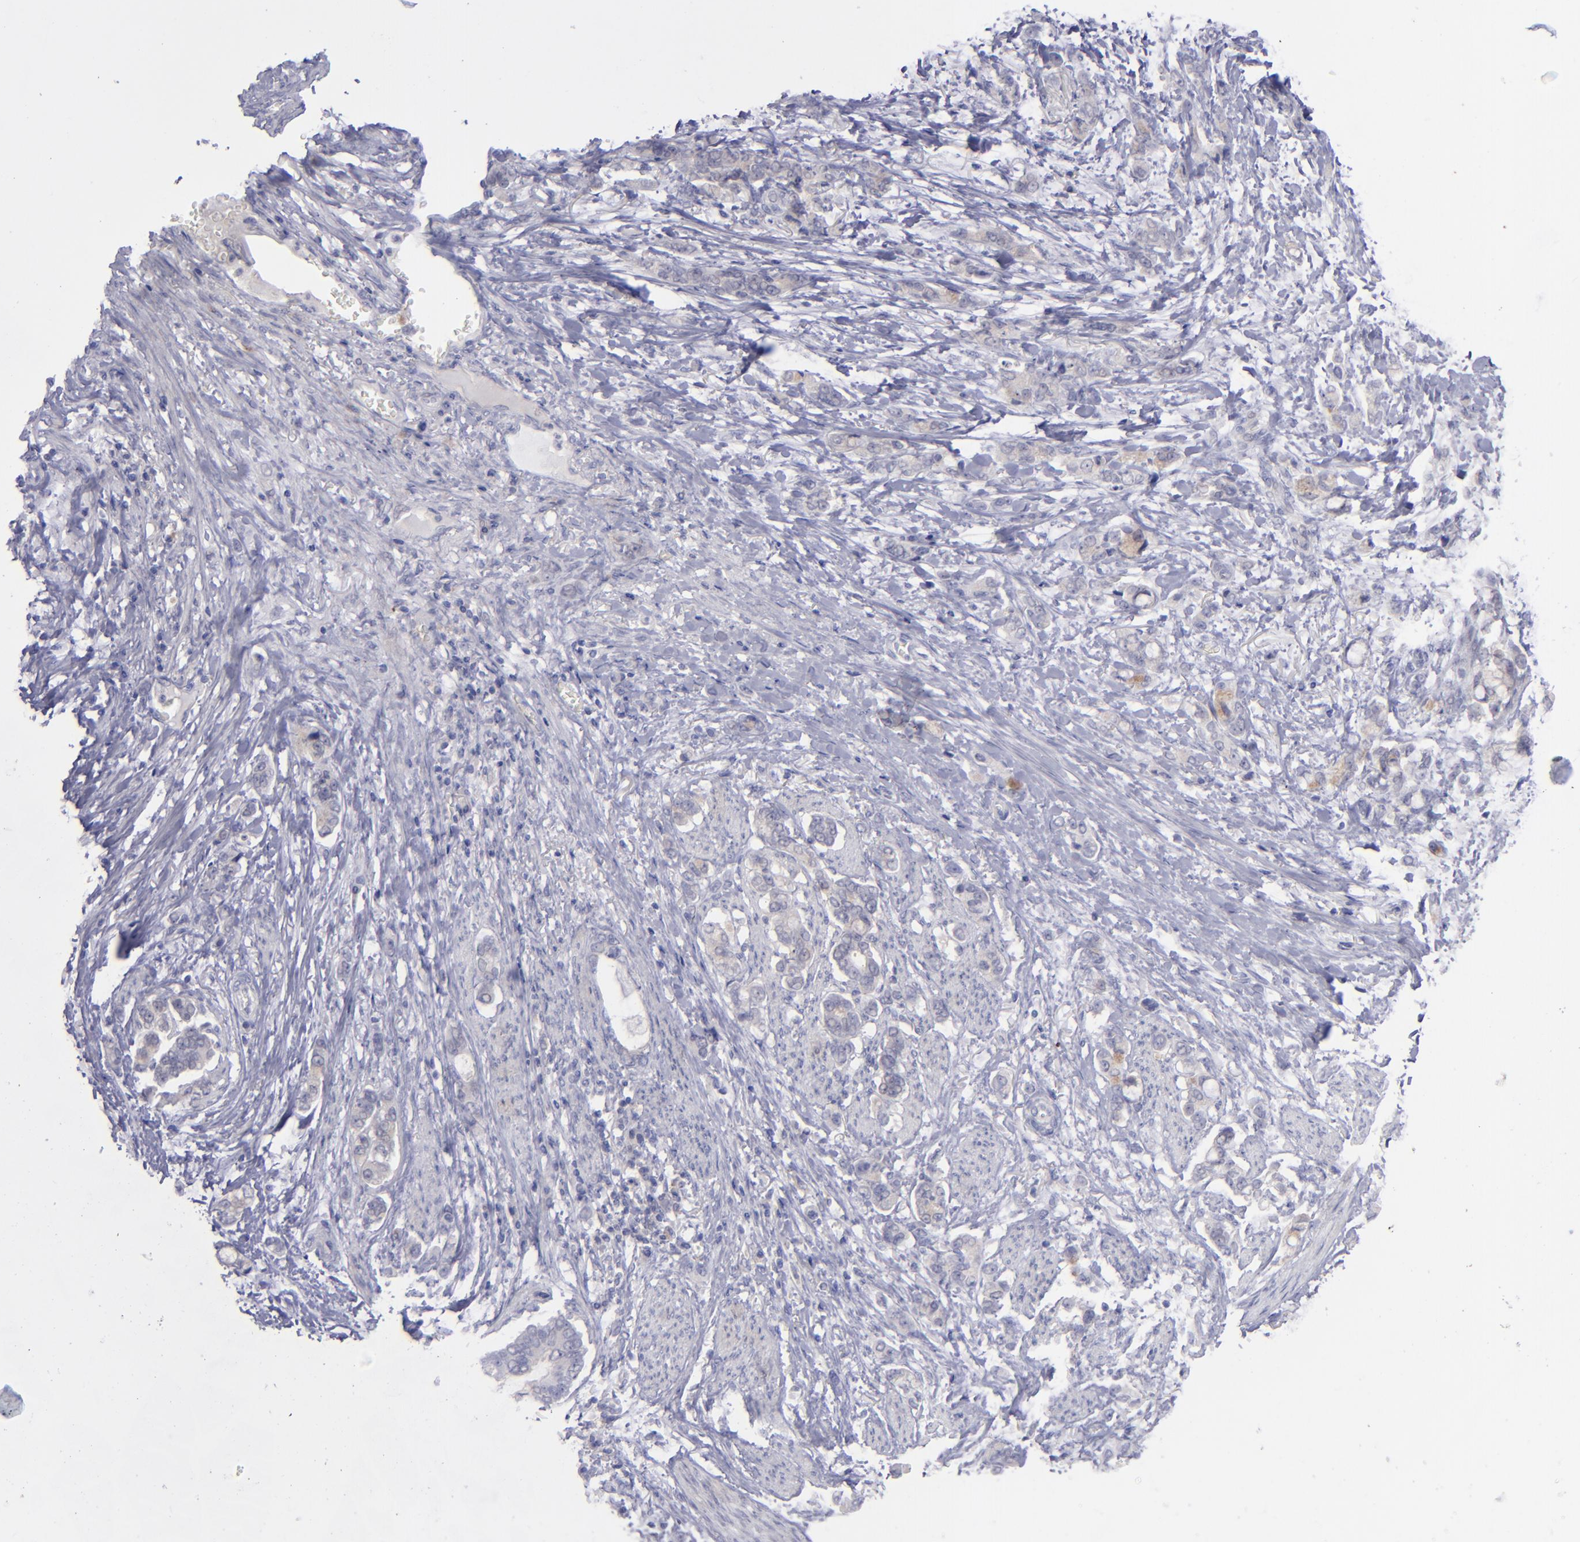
{"staining": {"intensity": "weak", "quantity": "<25%", "location": "cytoplasmic/membranous"}, "tissue": "stomach cancer", "cell_type": "Tumor cells", "image_type": "cancer", "snomed": [{"axis": "morphology", "description": "Adenocarcinoma, NOS"}, {"axis": "topography", "description": "Stomach"}], "caption": "Immunohistochemistry micrograph of neoplastic tissue: stomach cancer stained with DAB demonstrates no significant protein positivity in tumor cells.", "gene": "EVPL", "patient": {"sex": "male", "age": 78}}